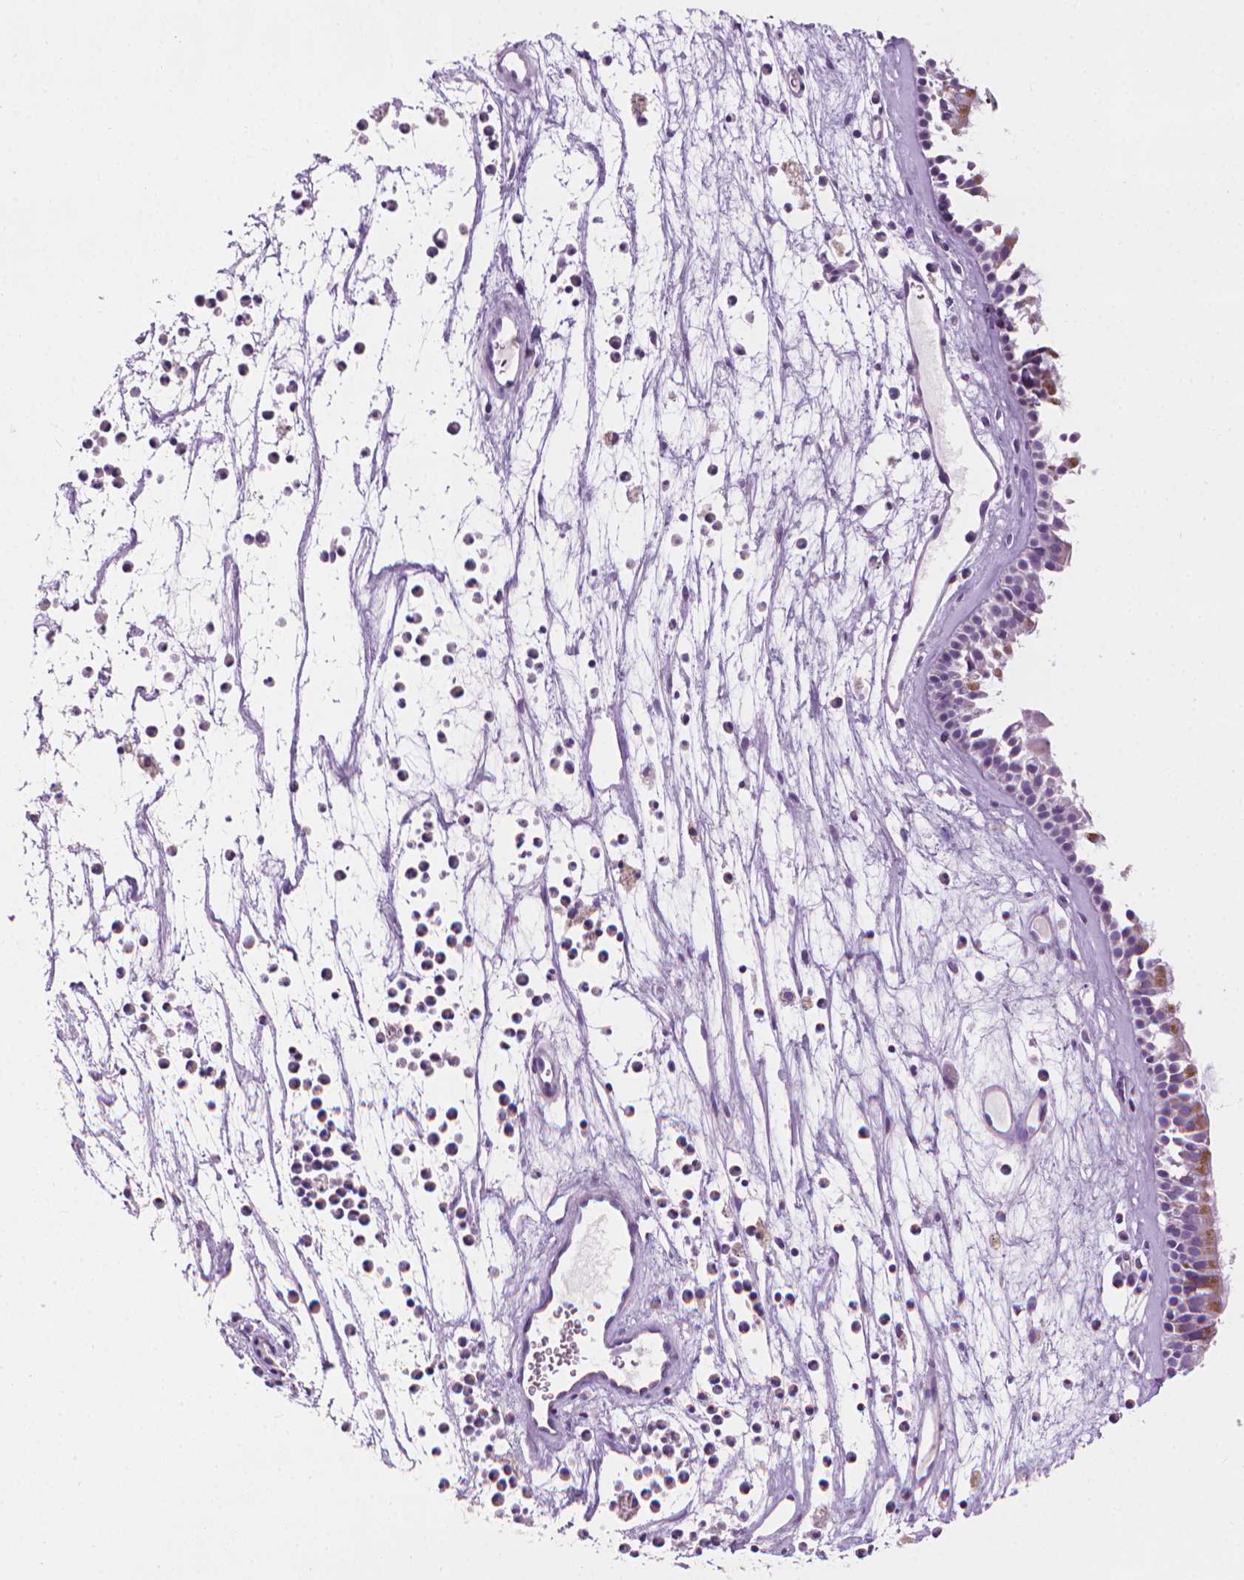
{"staining": {"intensity": "negative", "quantity": "none", "location": "none"}, "tissue": "nasopharynx", "cell_type": "Respiratory epithelial cells", "image_type": "normal", "snomed": [{"axis": "morphology", "description": "Normal tissue, NOS"}, {"axis": "topography", "description": "Nasopharynx"}], "caption": "Nasopharynx was stained to show a protein in brown. There is no significant positivity in respiratory epithelial cells. Brightfield microscopy of immunohistochemistry (IHC) stained with DAB (brown) and hematoxylin (blue), captured at high magnification.", "gene": "MLANA", "patient": {"sex": "female", "age": 52}}